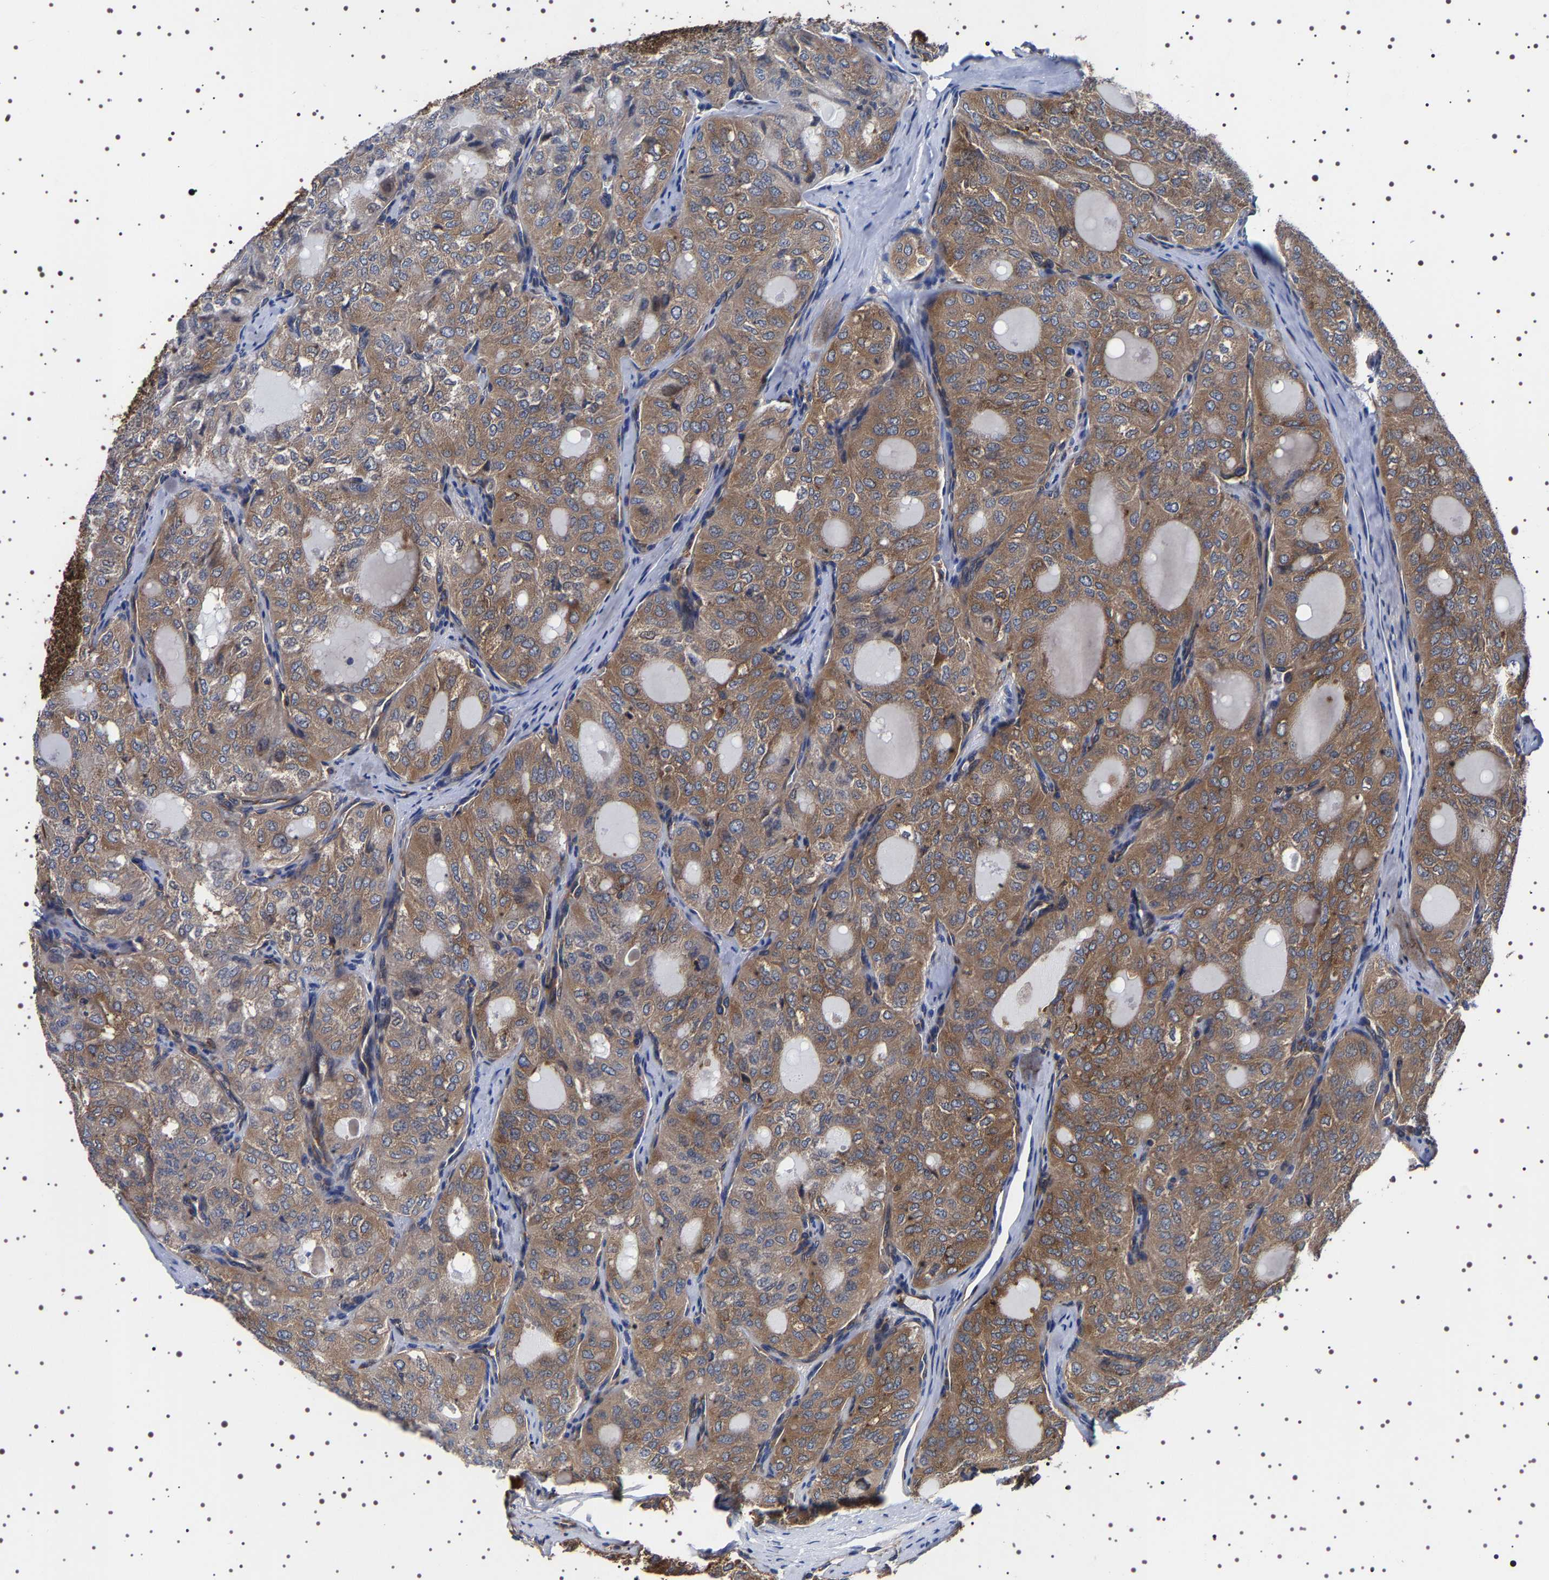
{"staining": {"intensity": "moderate", "quantity": ">75%", "location": "cytoplasmic/membranous"}, "tissue": "thyroid cancer", "cell_type": "Tumor cells", "image_type": "cancer", "snomed": [{"axis": "morphology", "description": "Follicular adenoma carcinoma, NOS"}, {"axis": "topography", "description": "Thyroid gland"}], "caption": "IHC photomicrograph of thyroid cancer stained for a protein (brown), which reveals medium levels of moderate cytoplasmic/membranous staining in approximately >75% of tumor cells.", "gene": "DARS1", "patient": {"sex": "male", "age": 75}}